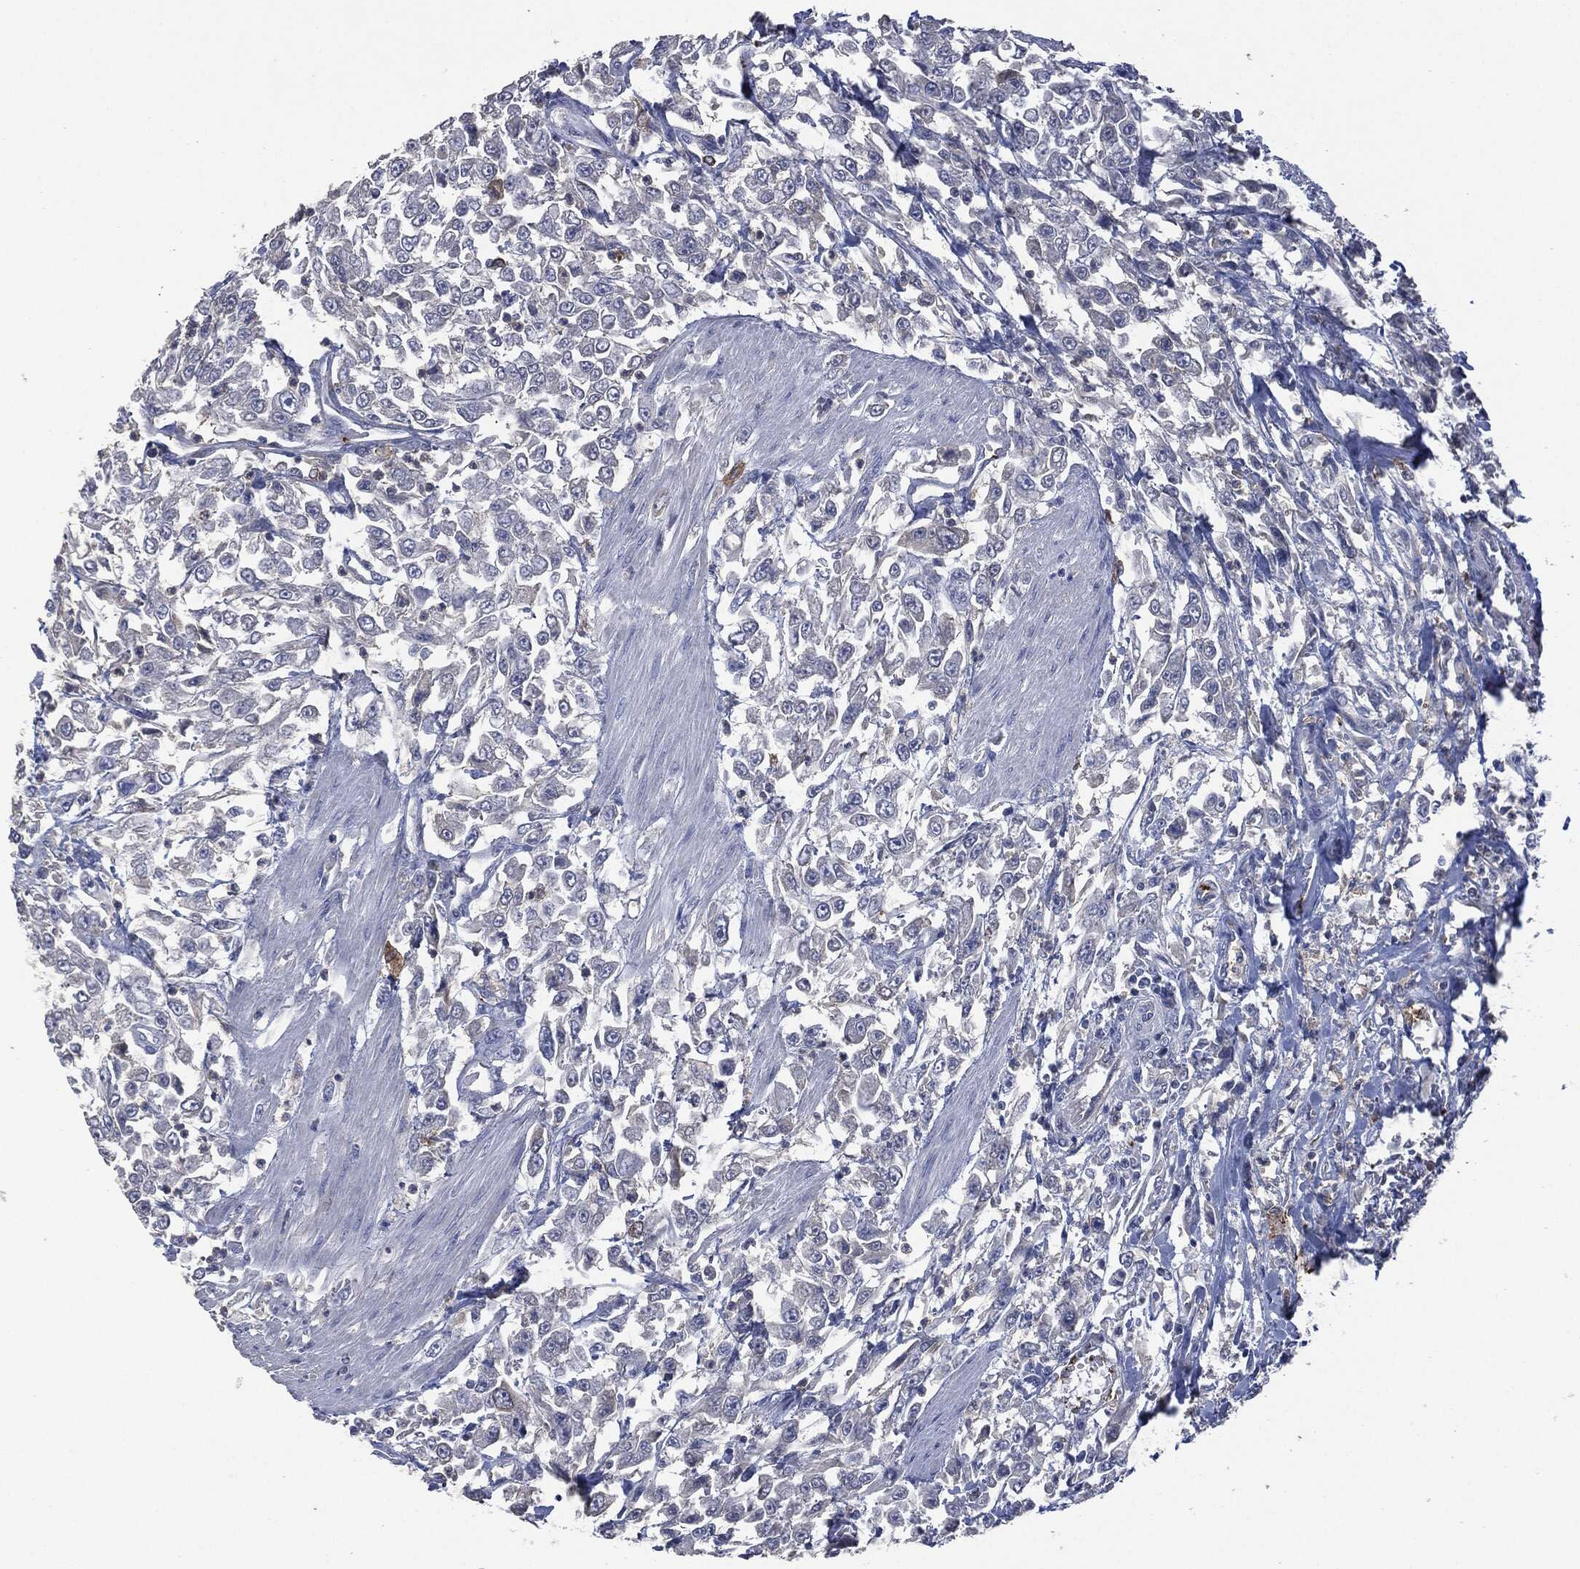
{"staining": {"intensity": "negative", "quantity": "none", "location": "none"}, "tissue": "urothelial cancer", "cell_type": "Tumor cells", "image_type": "cancer", "snomed": [{"axis": "morphology", "description": "Urothelial carcinoma, High grade"}, {"axis": "topography", "description": "Urinary bladder"}], "caption": "Image shows no protein expression in tumor cells of high-grade urothelial carcinoma tissue.", "gene": "CD33", "patient": {"sex": "male", "age": 46}}